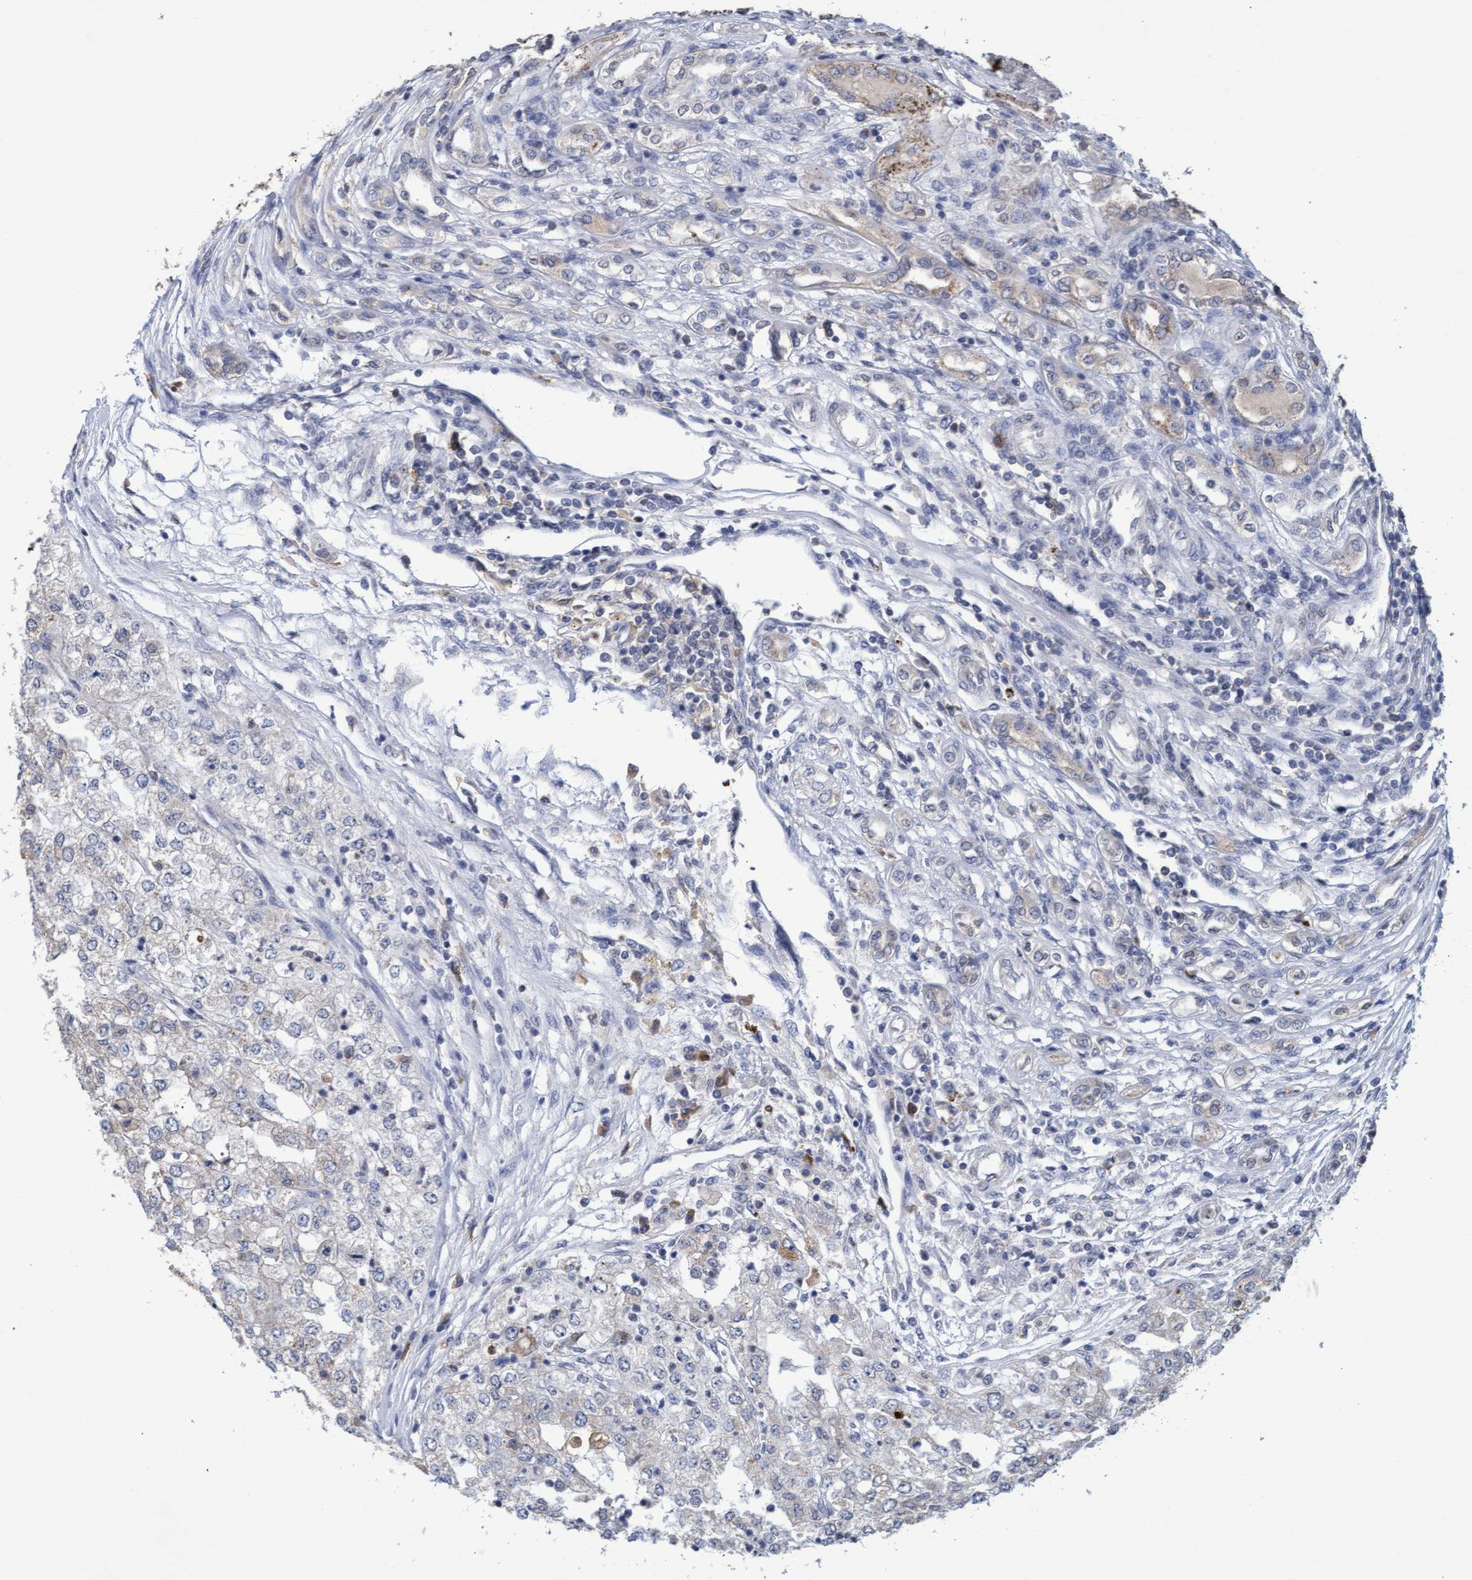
{"staining": {"intensity": "negative", "quantity": "none", "location": "none"}, "tissue": "renal cancer", "cell_type": "Tumor cells", "image_type": "cancer", "snomed": [{"axis": "morphology", "description": "Adenocarcinoma, NOS"}, {"axis": "topography", "description": "Kidney"}], "caption": "Image shows no protein staining in tumor cells of renal adenocarcinoma tissue.", "gene": "GPR39", "patient": {"sex": "female", "age": 54}}